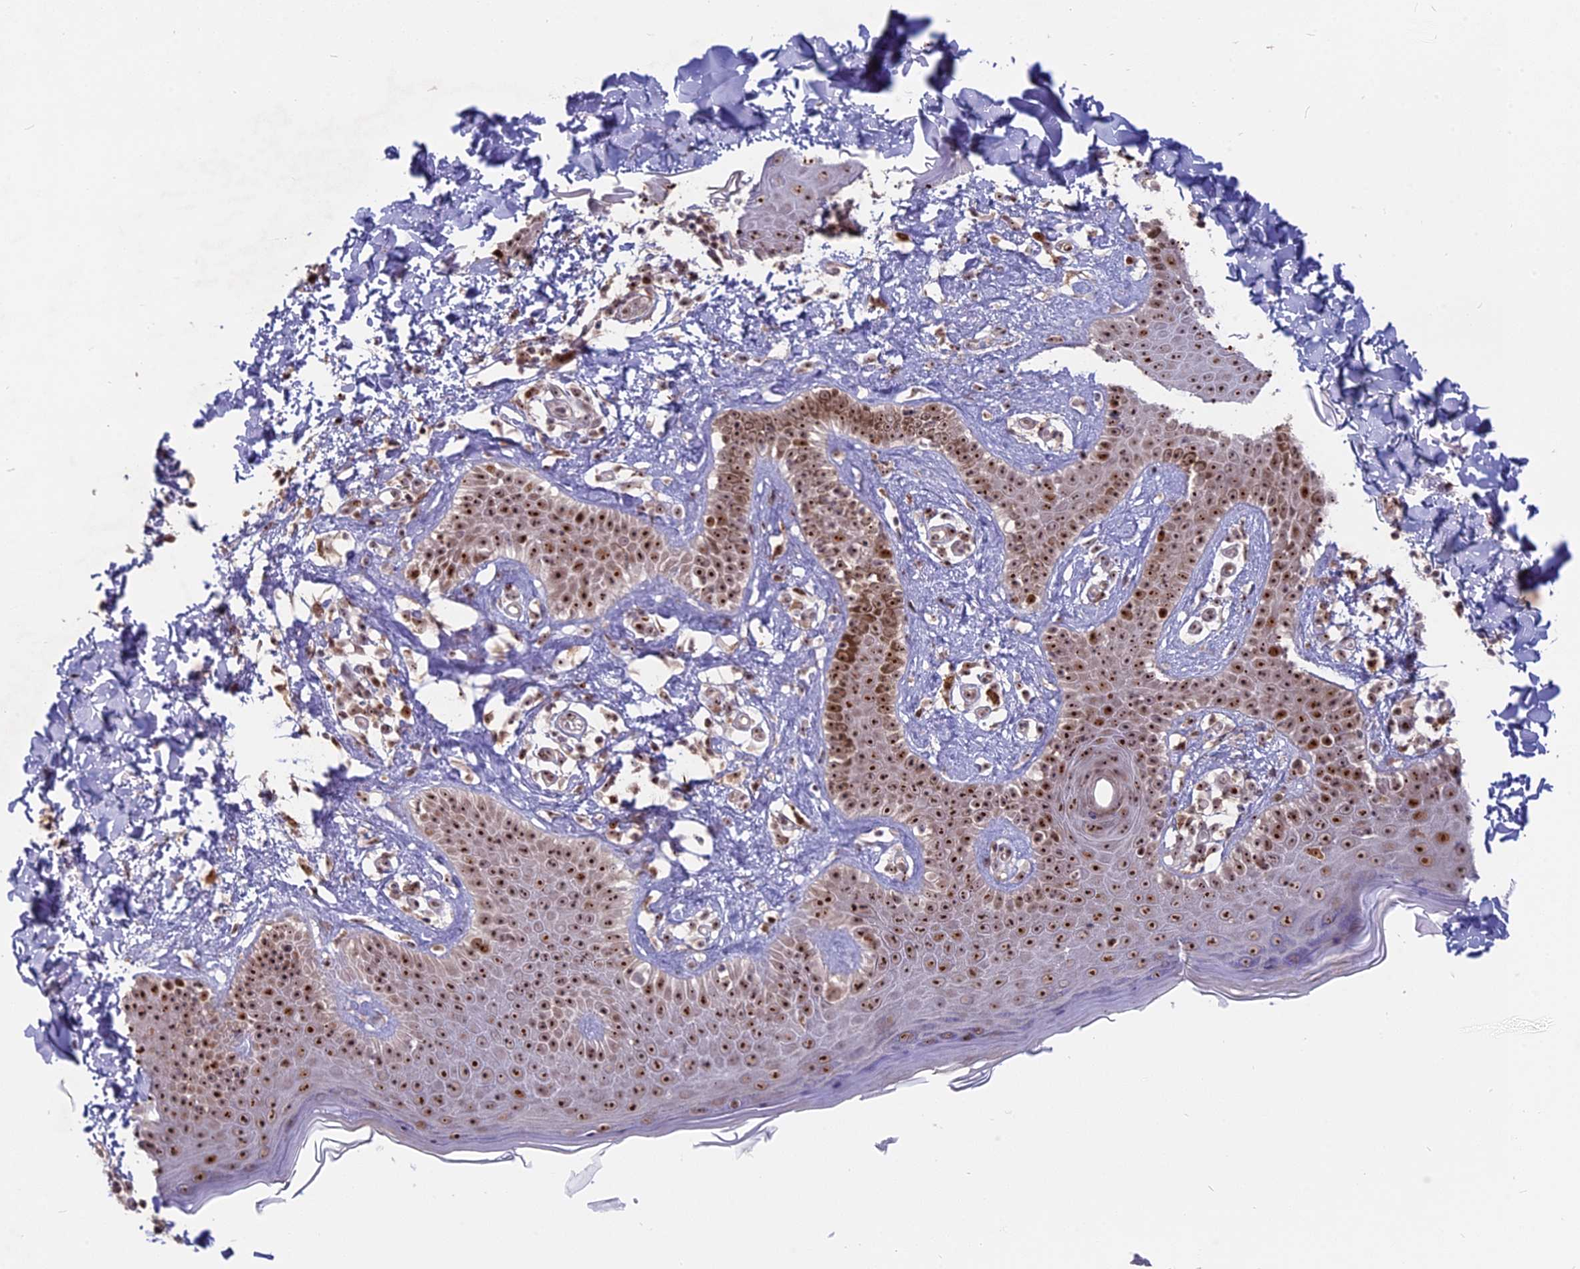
{"staining": {"intensity": "moderate", "quantity": ">75%", "location": "cytoplasmic/membranous,nuclear"}, "tissue": "skin", "cell_type": "Fibroblasts", "image_type": "normal", "snomed": [{"axis": "morphology", "description": "Normal tissue, NOS"}, {"axis": "topography", "description": "Skin"}], "caption": "Immunohistochemical staining of normal skin displays medium levels of moderate cytoplasmic/membranous,nuclear staining in about >75% of fibroblasts.", "gene": "FAM131A", "patient": {"sex": "male", "age": 52}}